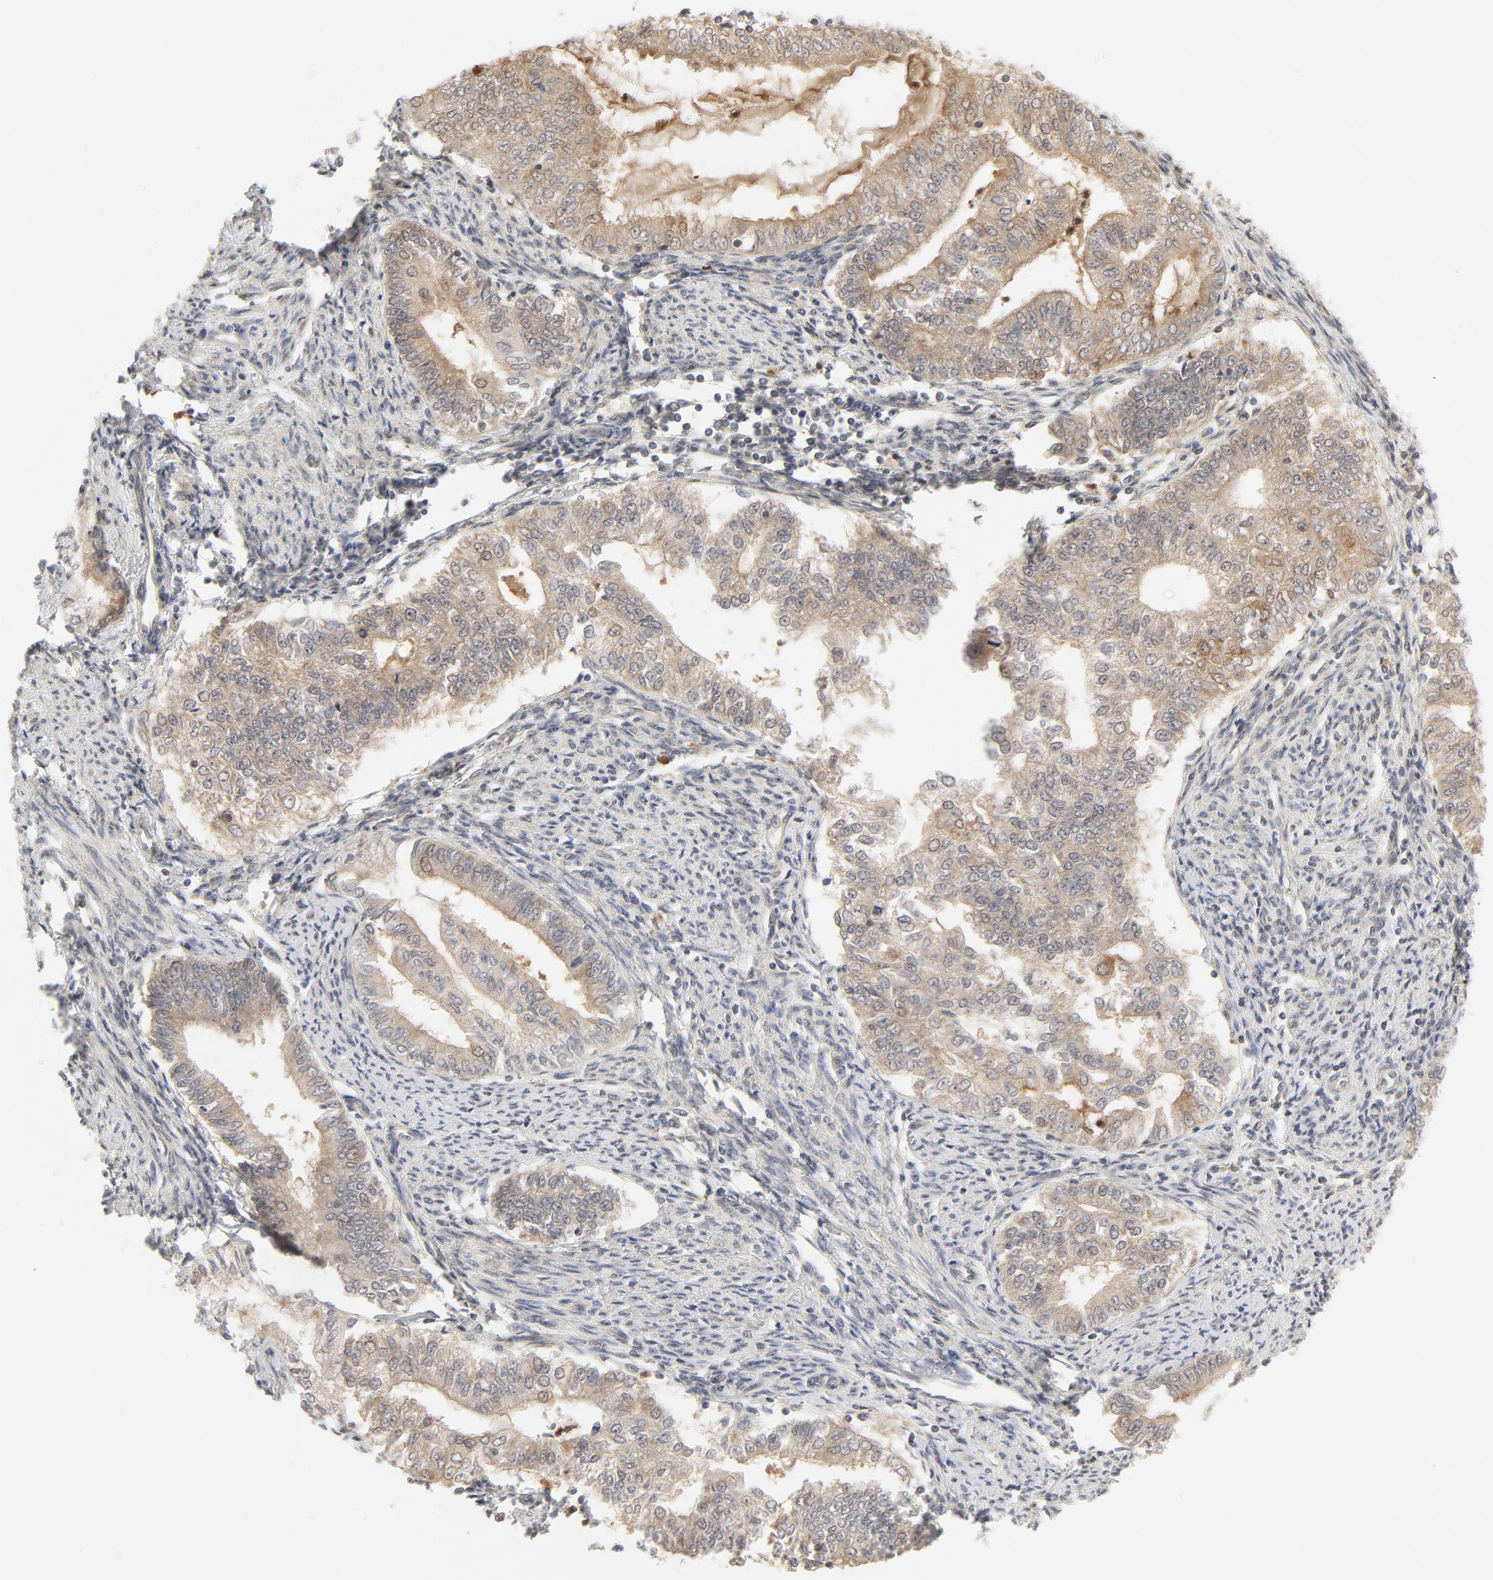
{"staining": {"intensity": "weak", "quantity": ">75%", "location": "cytoplasmic/membranous,nuclear"}, "tissue": "endometrial cancer", "cell_type": "Tumor cells", "image_type": "cancer", "snomed": [{"axis": "morphology", "description": "Adenocarcinoma, NOS"}, {"axis": "topography", "description": "Endometrium"}], "caption": "Endometrial adenocarcinoma tissue shows weak cytoplasmic/membranous and nuclear expression in approximately >75% of tumor cells, visualized by immunohistochemistry. The staining was performed using DAB (3,3'-diaminobenzidine) to visualize the protein expression in brown, while the nuclei were stained in blue with hematoxylin (Magnification: 20x).", "gene": "NEDD8", "patient": {"sex": "female", "age": 66}}